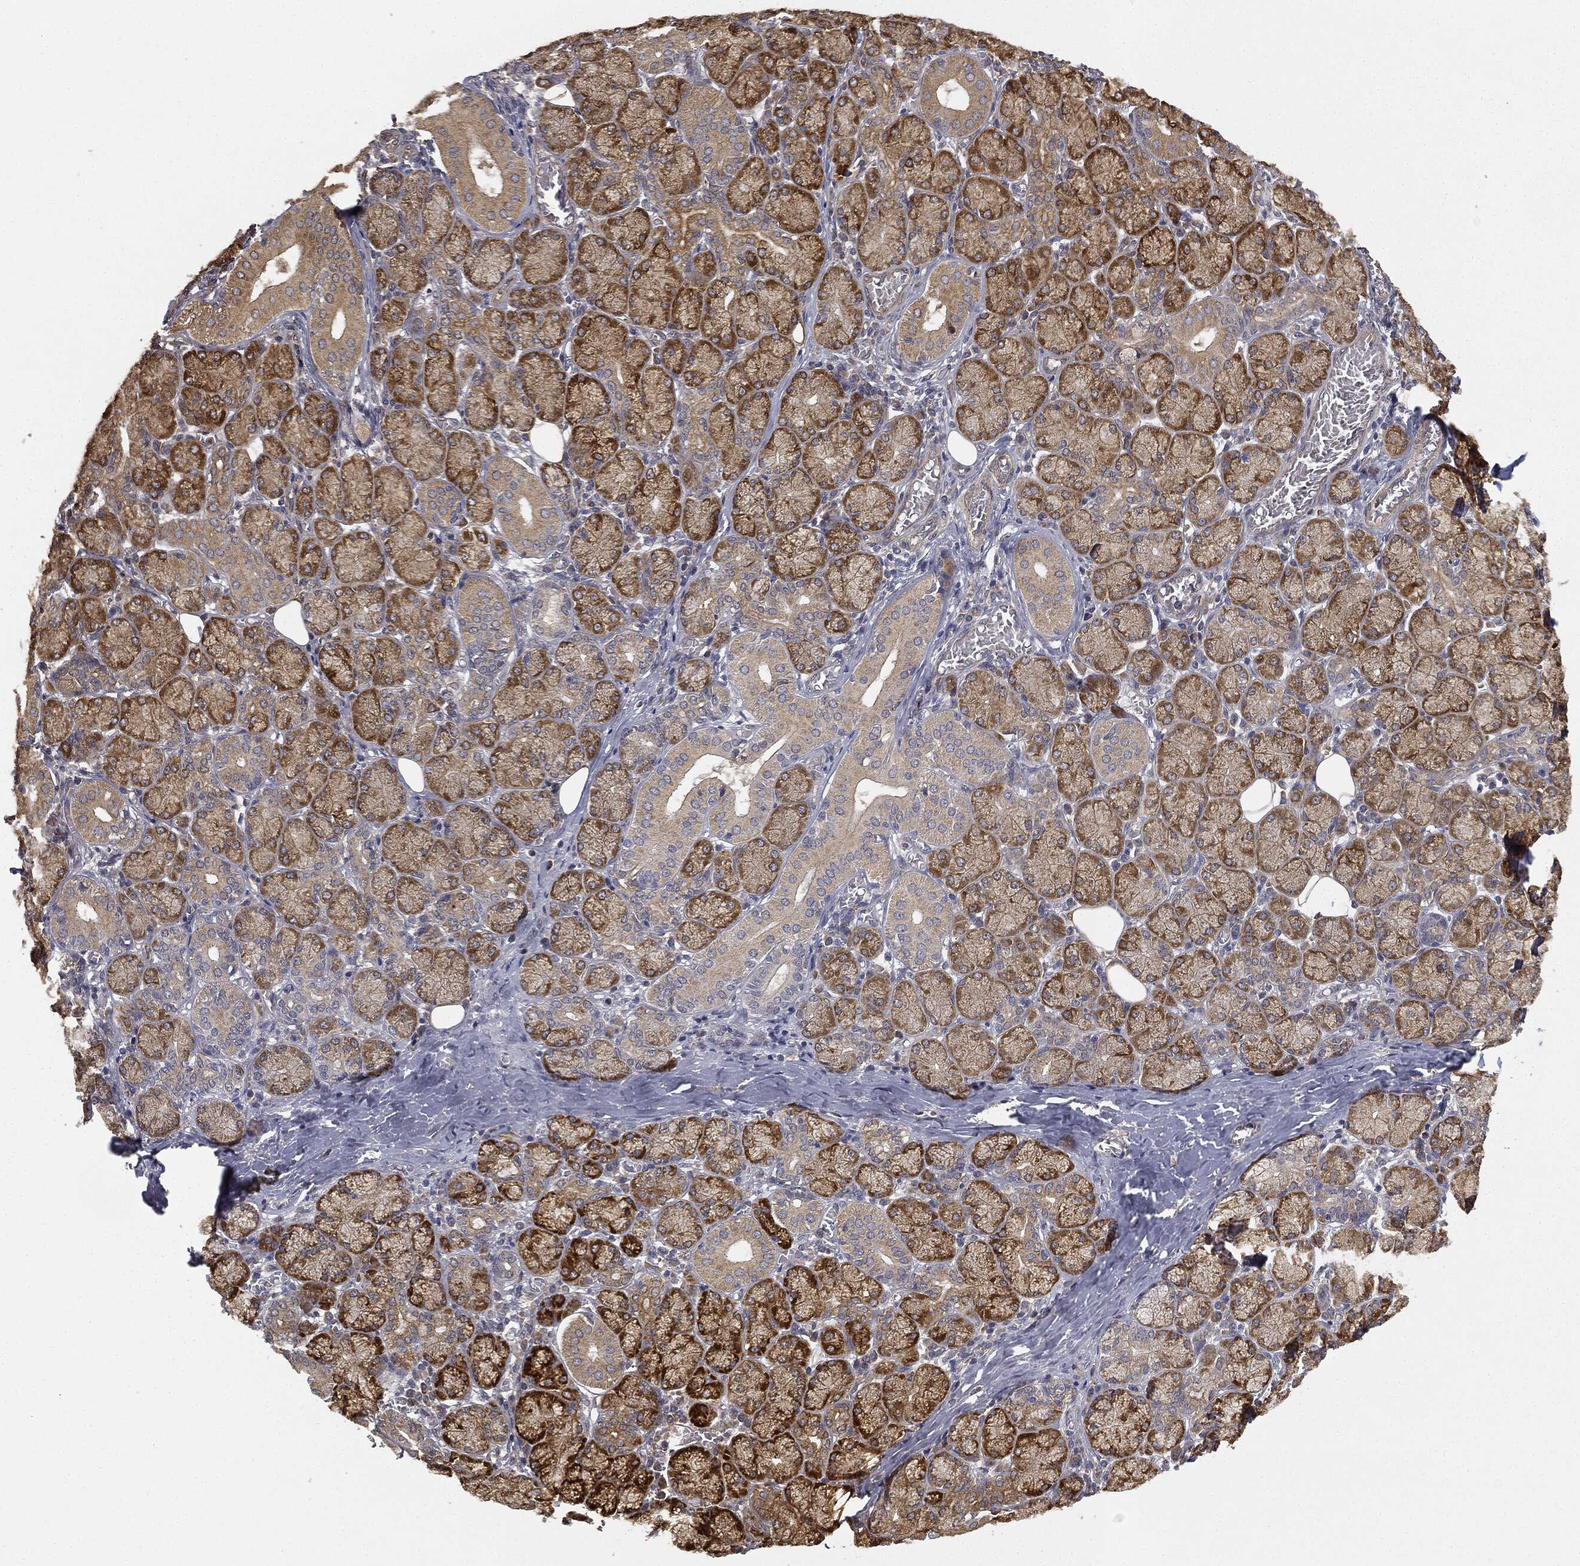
{"staining": {"intensity": "strong", "quantity": "25%-75%", "location": "cytoplasmic/membranous"}, "tissue": "salivary gland", "cell_type": "Glandular cells", "image_type": "normal", "snomed": [{"axis": "morphology", "description": "Normal tissue, NOS"}, {"axis": "topography", "description": "Salivary gland"}, {"axis": "topography", "description": "Peripheral nerve tissue"}], "caption": "Salivary gland stained with immunohistochemistry displays strong cytoplasmic/membranous expression in approximately 25%-75% of glandular cells. The protein is shown in brown color, while the nuclei are stained blue.", "gene": "MIER2", "patient": {"sex": "female", "age": 24}}